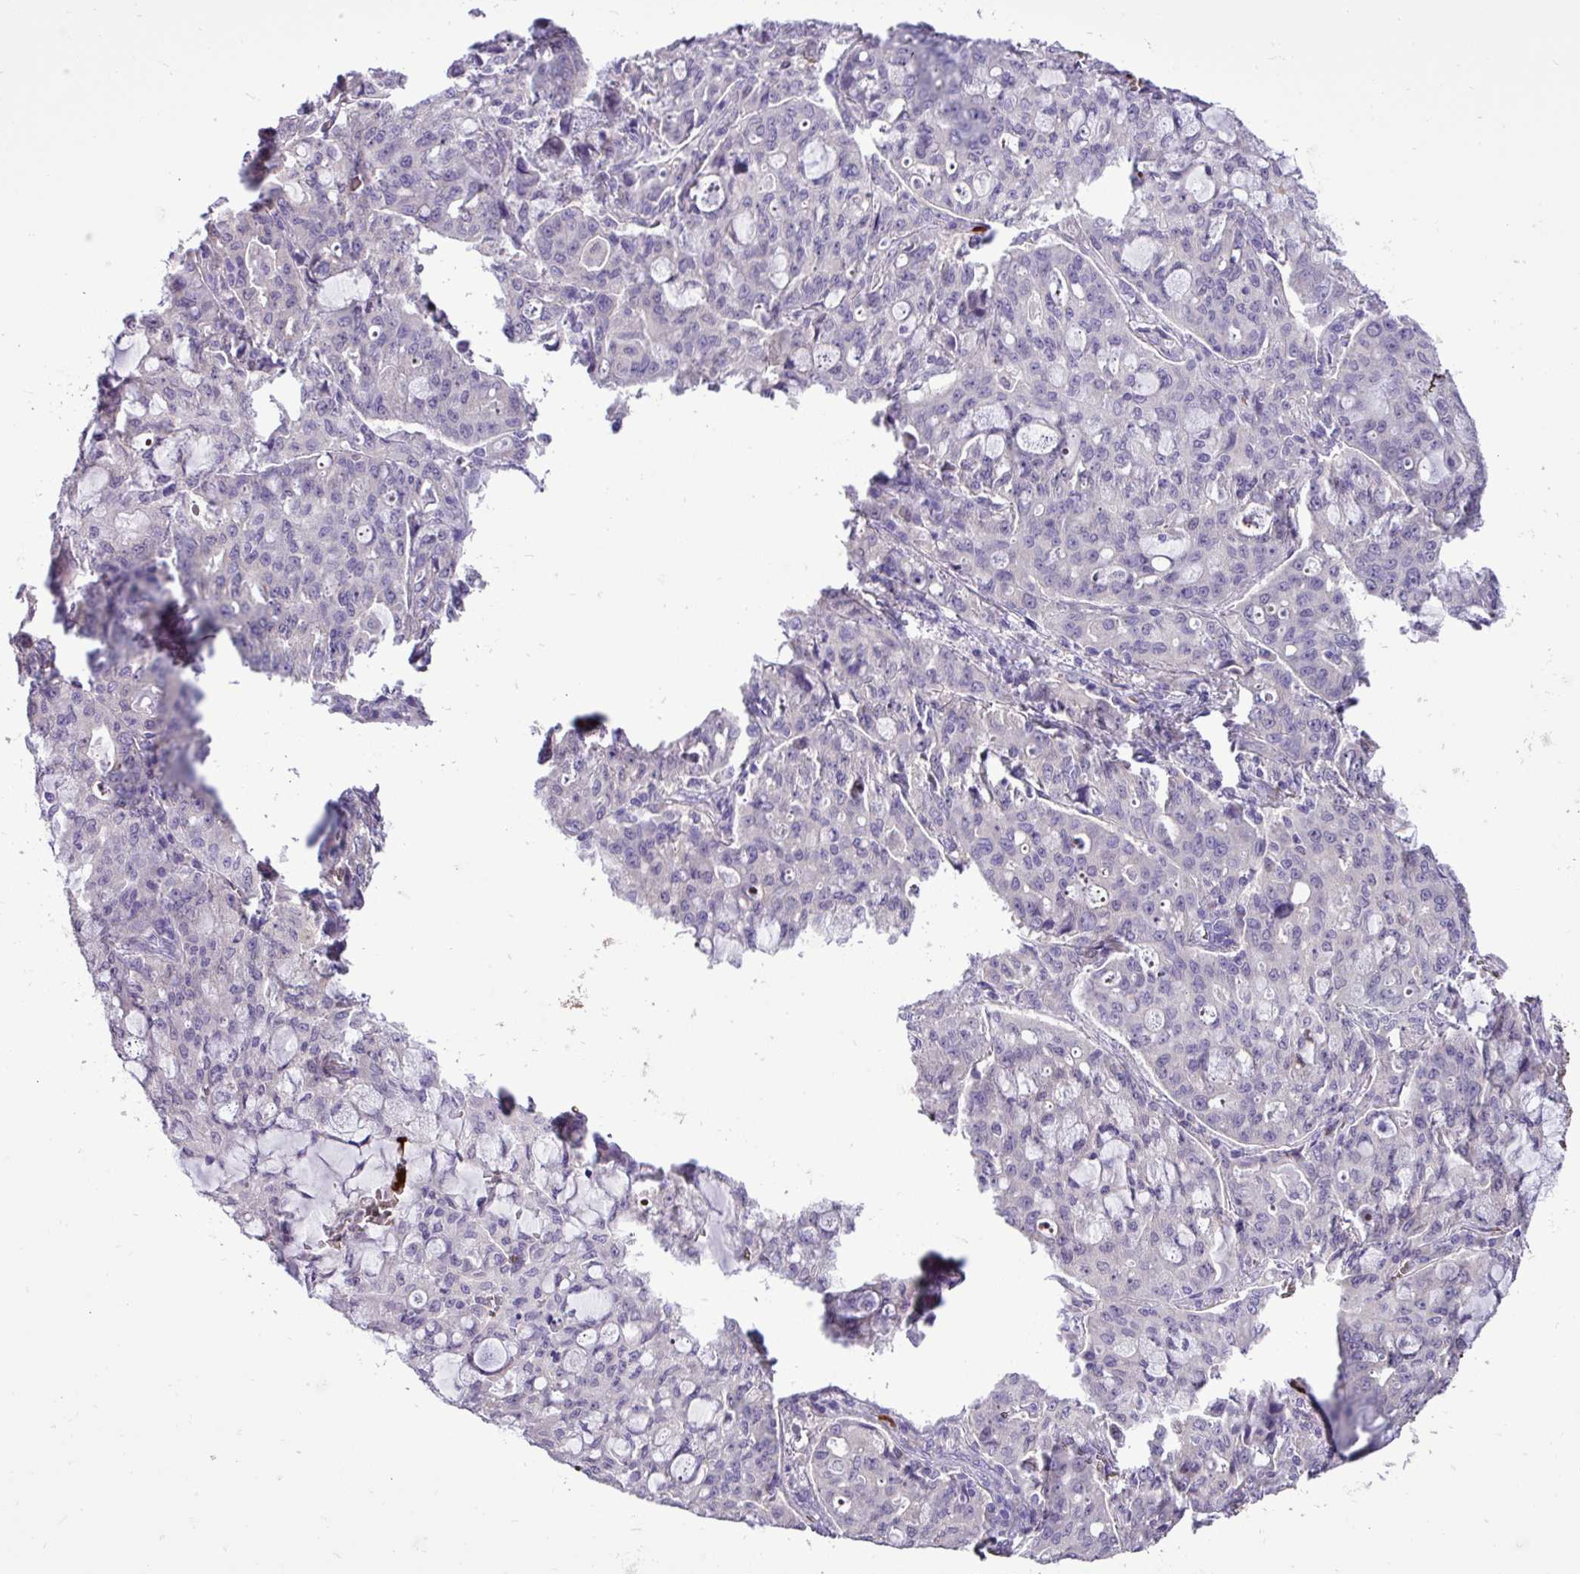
{"staining": {"intensity": "negative", "quantity": "none", "location": "none"}, "tissue": "lung cancer", "cell_type": "Tumor cells", "image_type": "cancer", "snomed": [{"axis": "morphology", "description": "Adenocarcinoma, NOS"}, {"axis": "topography", "description": "Lung"}], "caption": "A high-resolution histopathology image shows immunohistochemistry (IHC) staining of lung cancer (adenocarcinoma), which demonstrates no significant expression in tumor cells. (DAB (3,3'-diaminobenzidine) immunohistochemistry, high magnification).", "gene": "MGAT4B", "patient": {"sex": "female", "age": 44}}